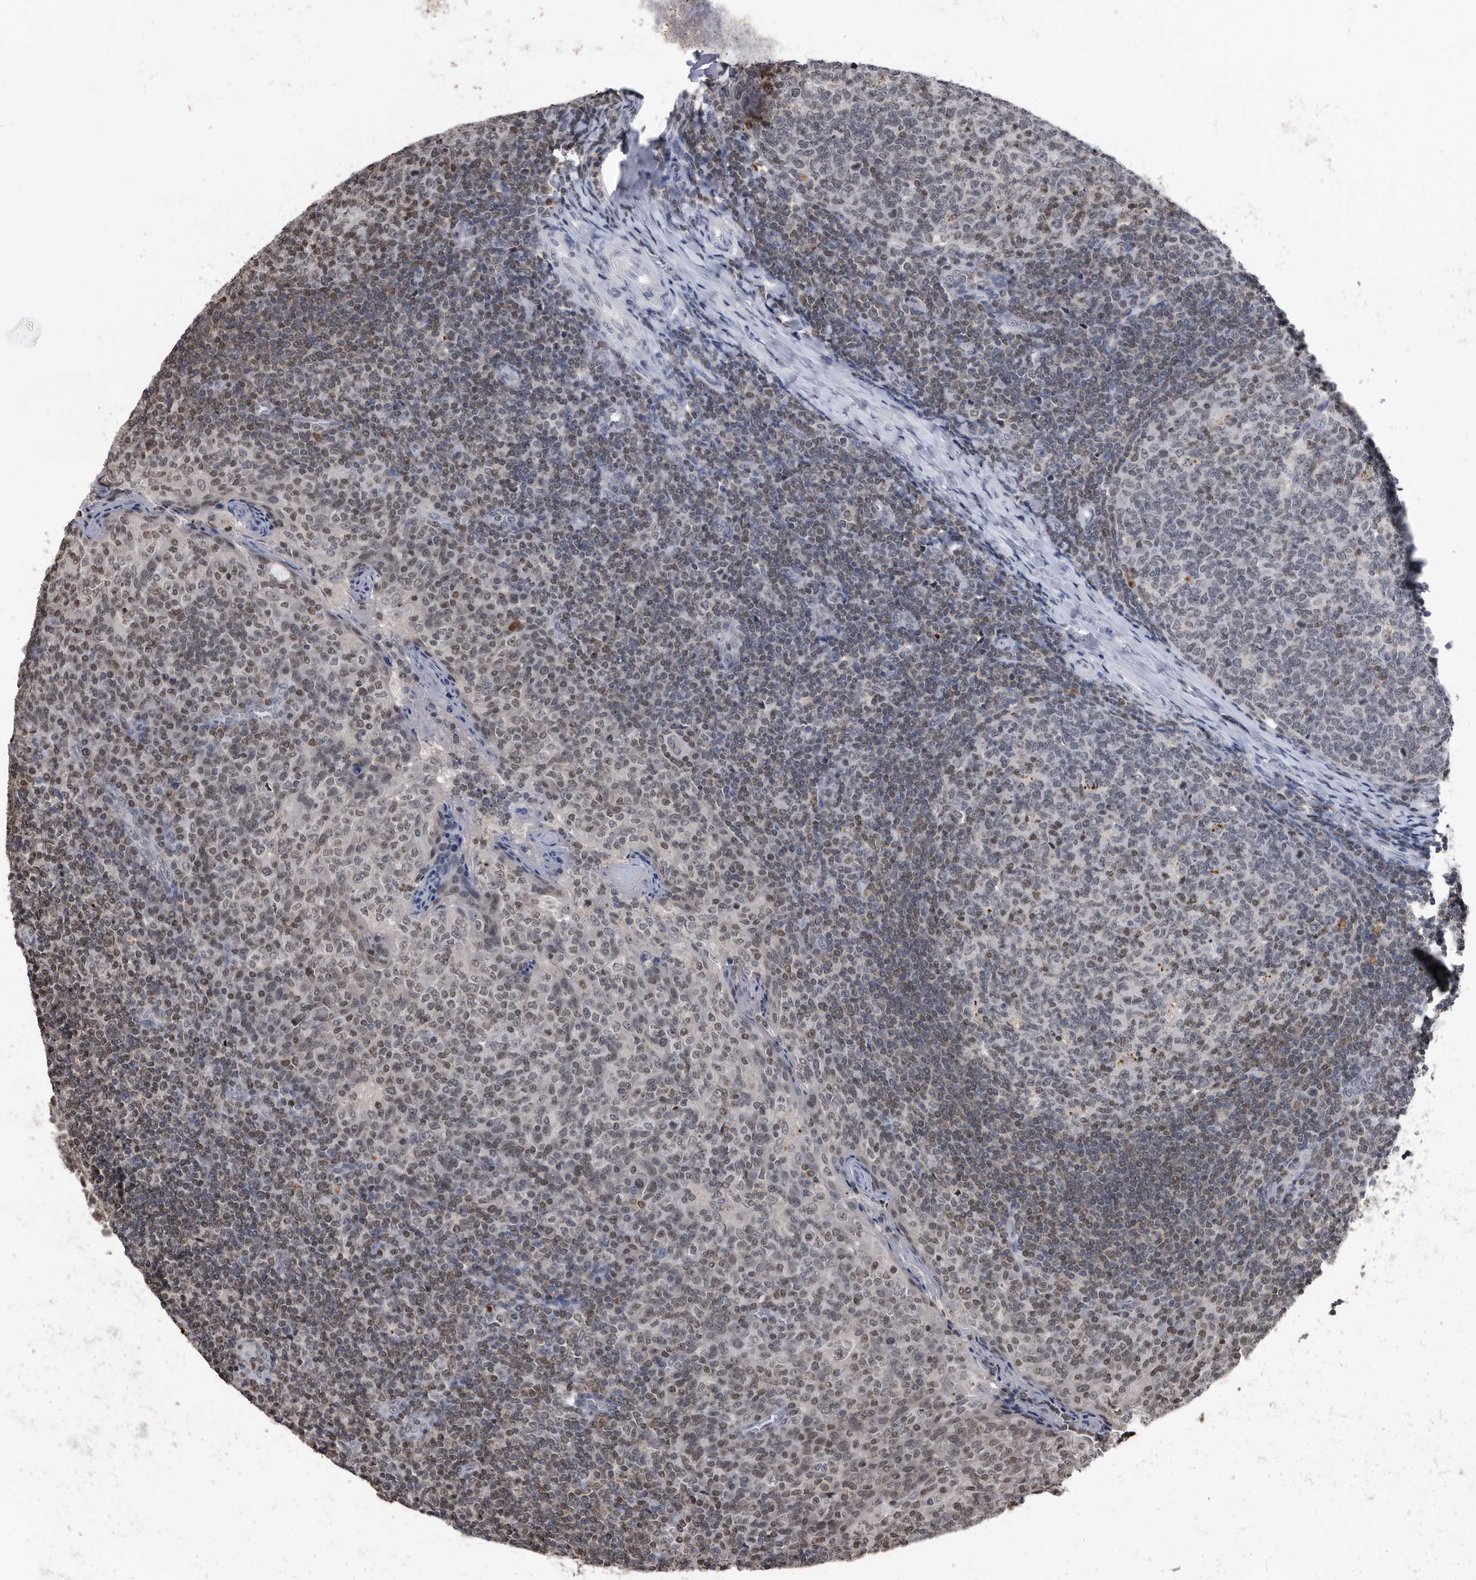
{"staining": {"intensity": "weak", "quantity": "25%-75%", "location": "nuclear"}, "tissue": "tonsil", "cell_type": "Germinal center cells", "image_type": "normal", "snomed": [{"axis": "morphology", "description": "Normal tissue, NOS"}, {"axis": "topography", "description": "Tonsil"}], "caption": "IHC of benign human tonsil reveals low levels of weak nuclear staining in approximately 25%-75% of germinal center cells. (Brightfield microscopy of DAB IHC at high magnification).", "gene": "TSTD1", "patient": {"sex": "female", "age": 19}}